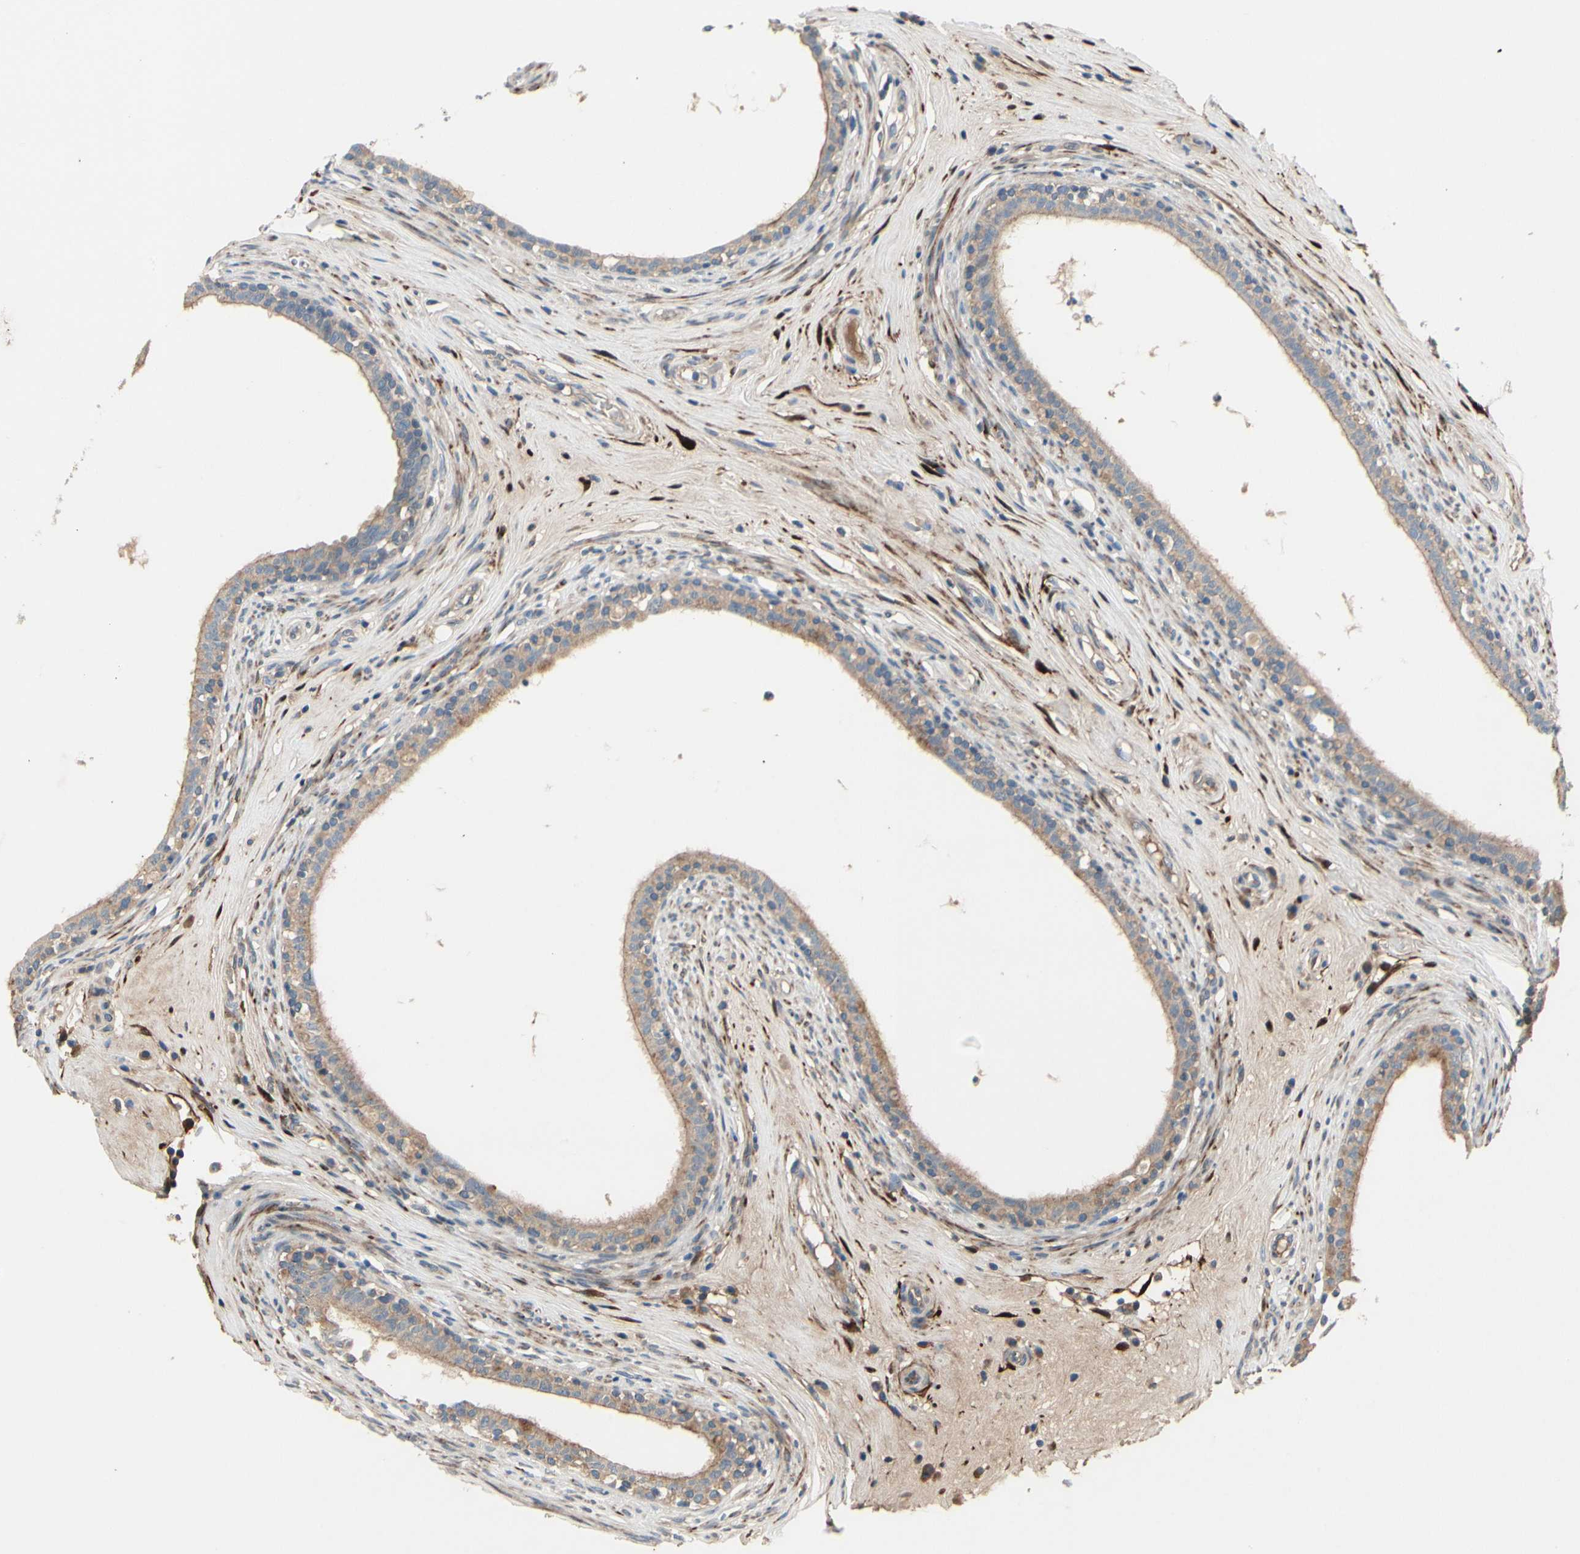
{"staining": {"intensity": "weak", "quantity": ">75%", "location": "cytoplasmic/membranous"}, "tissue": "epididymis", "cell_type": "Glandular cells", "image_type": "normal", "snomed": [{"axis": "morphology", "description": "Normal tissue, NOS"}, {"axis": "morphology", "description": "Inflammation, NOS"}, {"axis": "topography", "description": "Epididymis"}], "caption": "Immunohistochemistry of unremarkable epididymis exhibits low levels of weak cytoplasmic/membranous positivity in about >75% of glandular cells. (brown staining indicates protein expression, while blue staining denotes nuclei).", "gene": "ICAM5", "patient": {"sex": "male", "age": 84}}